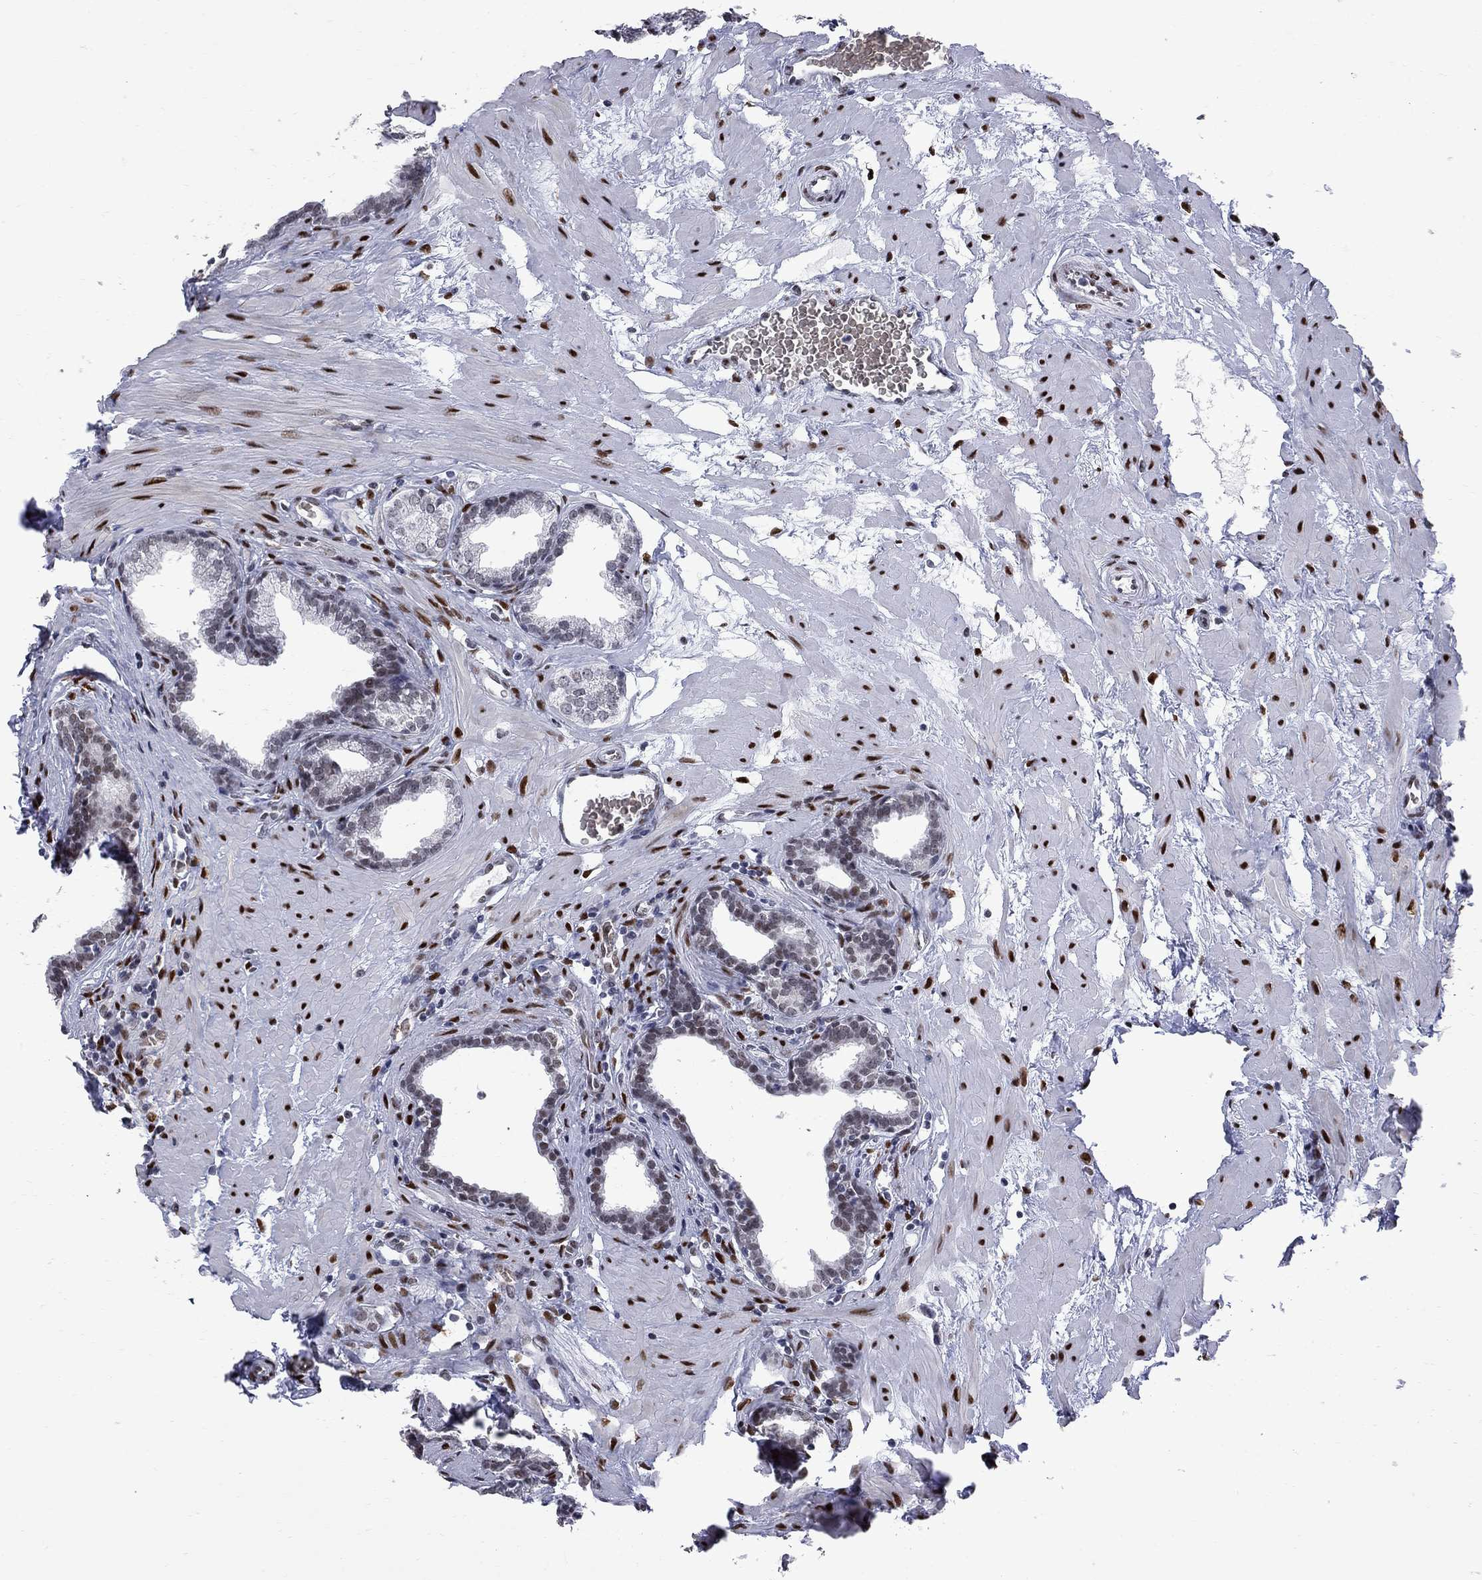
{"staining": {"intensity": "moderate", "quantity": "<25%", "location": "nuclear"}, "tissue": "prostate", "cell_type": "Glandular cells", "image_type": "normal", "snomed": [{"axis": "morphology", "description": "Normal tissue, NOS"}, {"axis": "topography", "description": "Prostate"}], "caption": "Immunohistochemical staining of benign human prostate demonstrates <25% levels of moderate nuclear protein positivity in about <25% of glandular cells. (IHC, brightfield microscopy, high magnification).", "gene": "ZBTB47", "patient": {"sex": "male", "age": 37}}